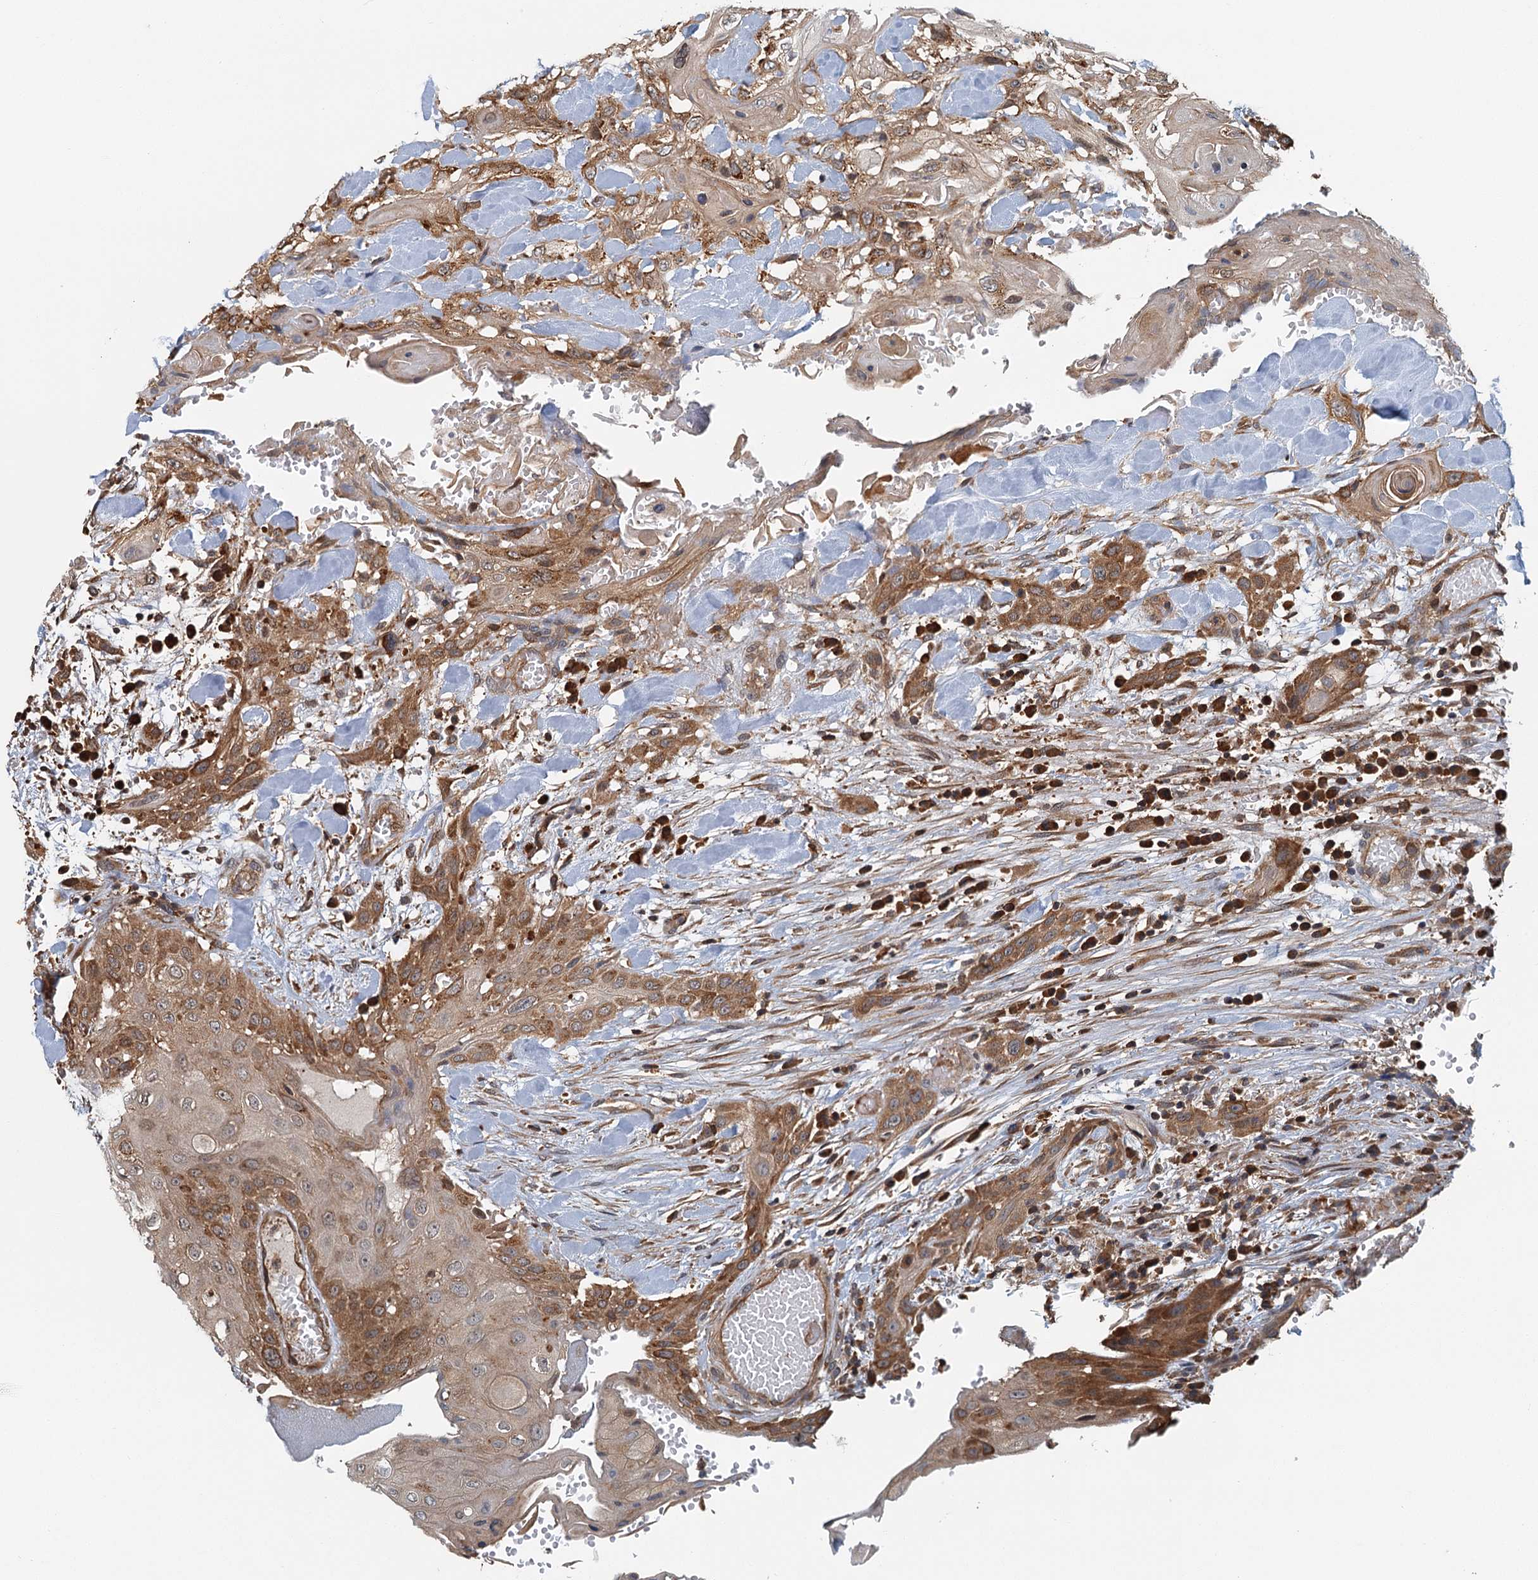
{"staining": {"intensity": "moderate", "quantity": ">75%", "location": "cytoplasmic/membranous"}, "tissue": "head and neck cancer", "cell_type": "Tumor cells", "image_type": "cancer", "snomed": [{"axis": "morphology", "description": "Squamous cell carcinoma, NOS"}, {"axis": "topography", "description": "Head-Neck"}], "caption": "A brown stain labels moderate cytoplasmic/membranous positivity of a protein in squamous cell carcinoma (head and neck) tumor cells.", "gene": "ZNF527", "patient": {"sex": "female", "age": 43}}